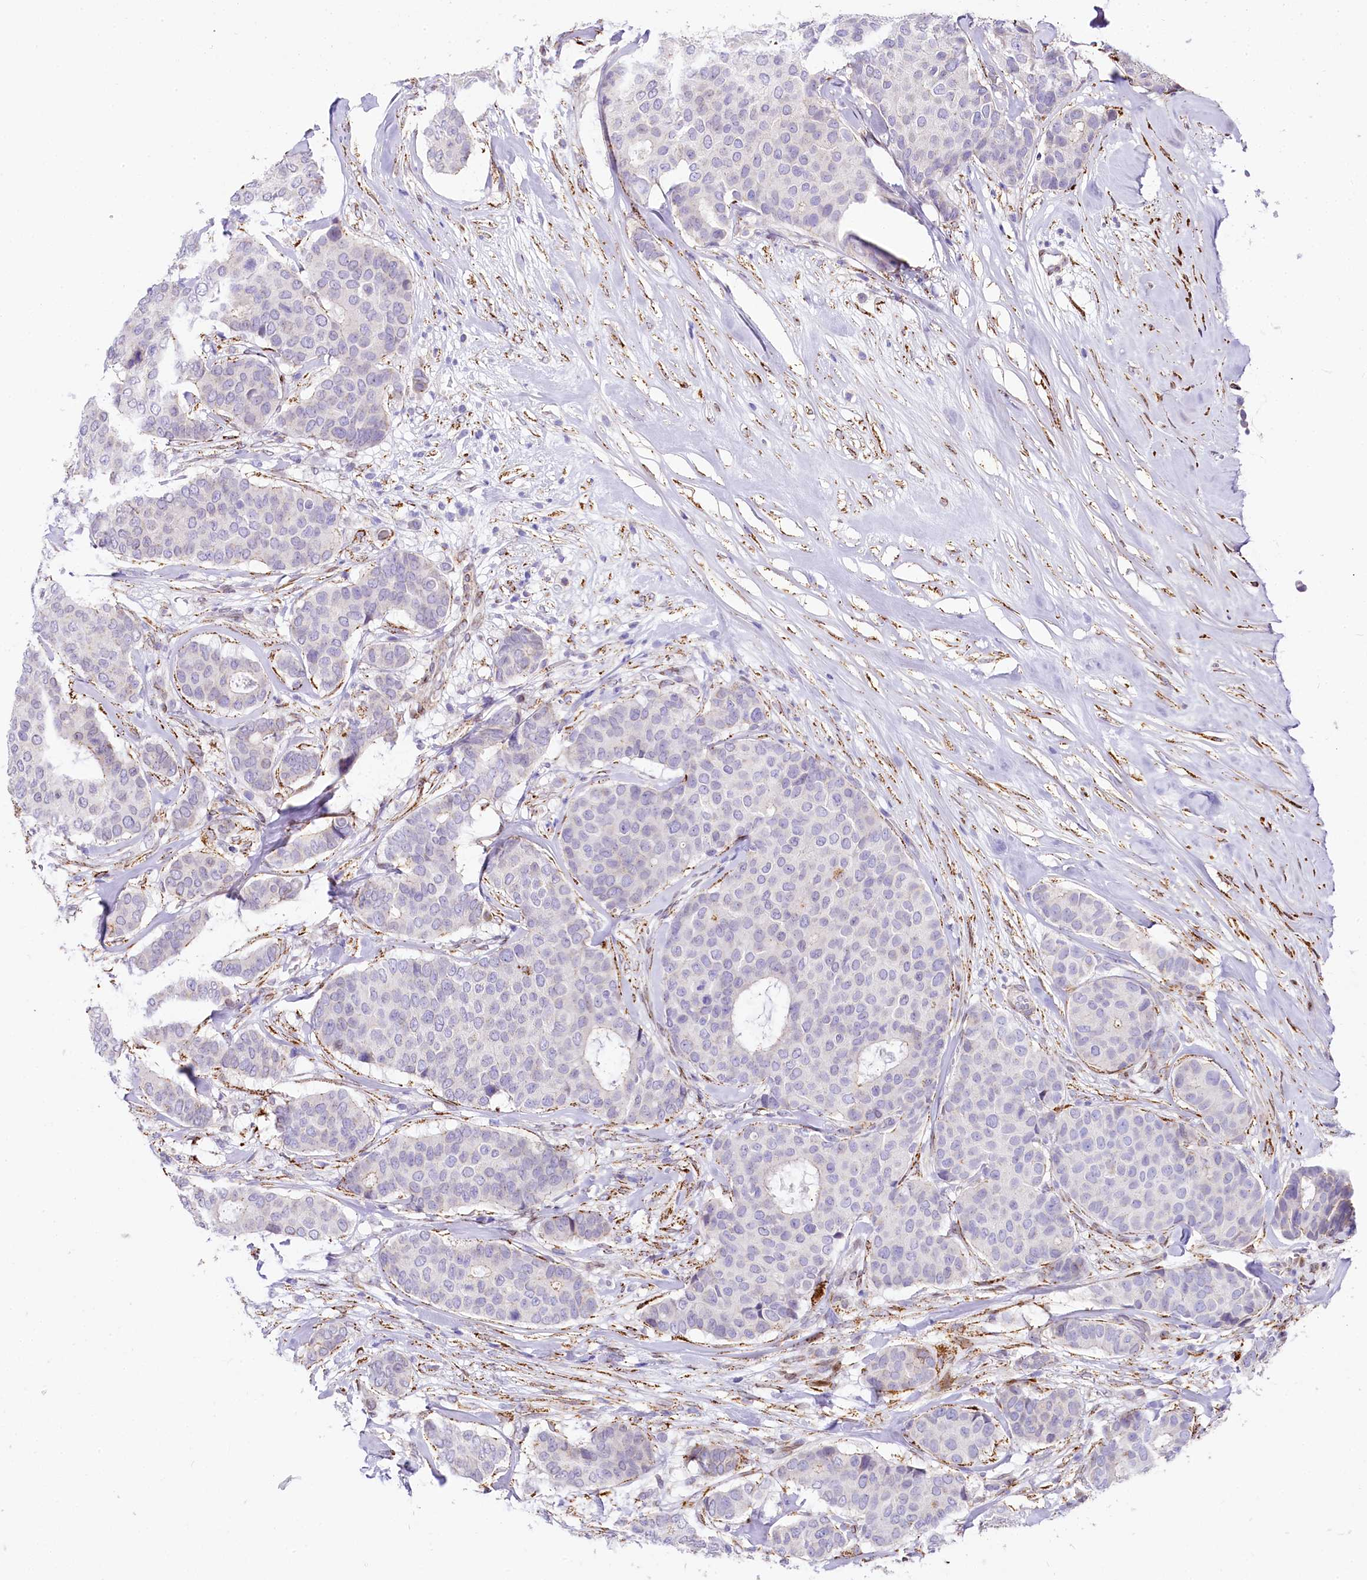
{"staining": {"intensity": "negative", "quantity": "none", "location": "none"}, "tissue": "breast cancer", "cell_type": "Tumor cells", "image_type": "cancer", "snomed": [{"axis": "morphology", "description": "Duct carcinoma"}, {"axis": "topography", "description": "Breast"}], "caption": "Breast cancer (intraductal carcinoma) was stained to show a protein in brown. There is no significant expression in tumor cells. (DAB (3,3'-diaminobenzidine) immunohistochemistry, high magnification).", "gene": "PPIP5K2", "patient": {"sex": "female", "age": 75}}